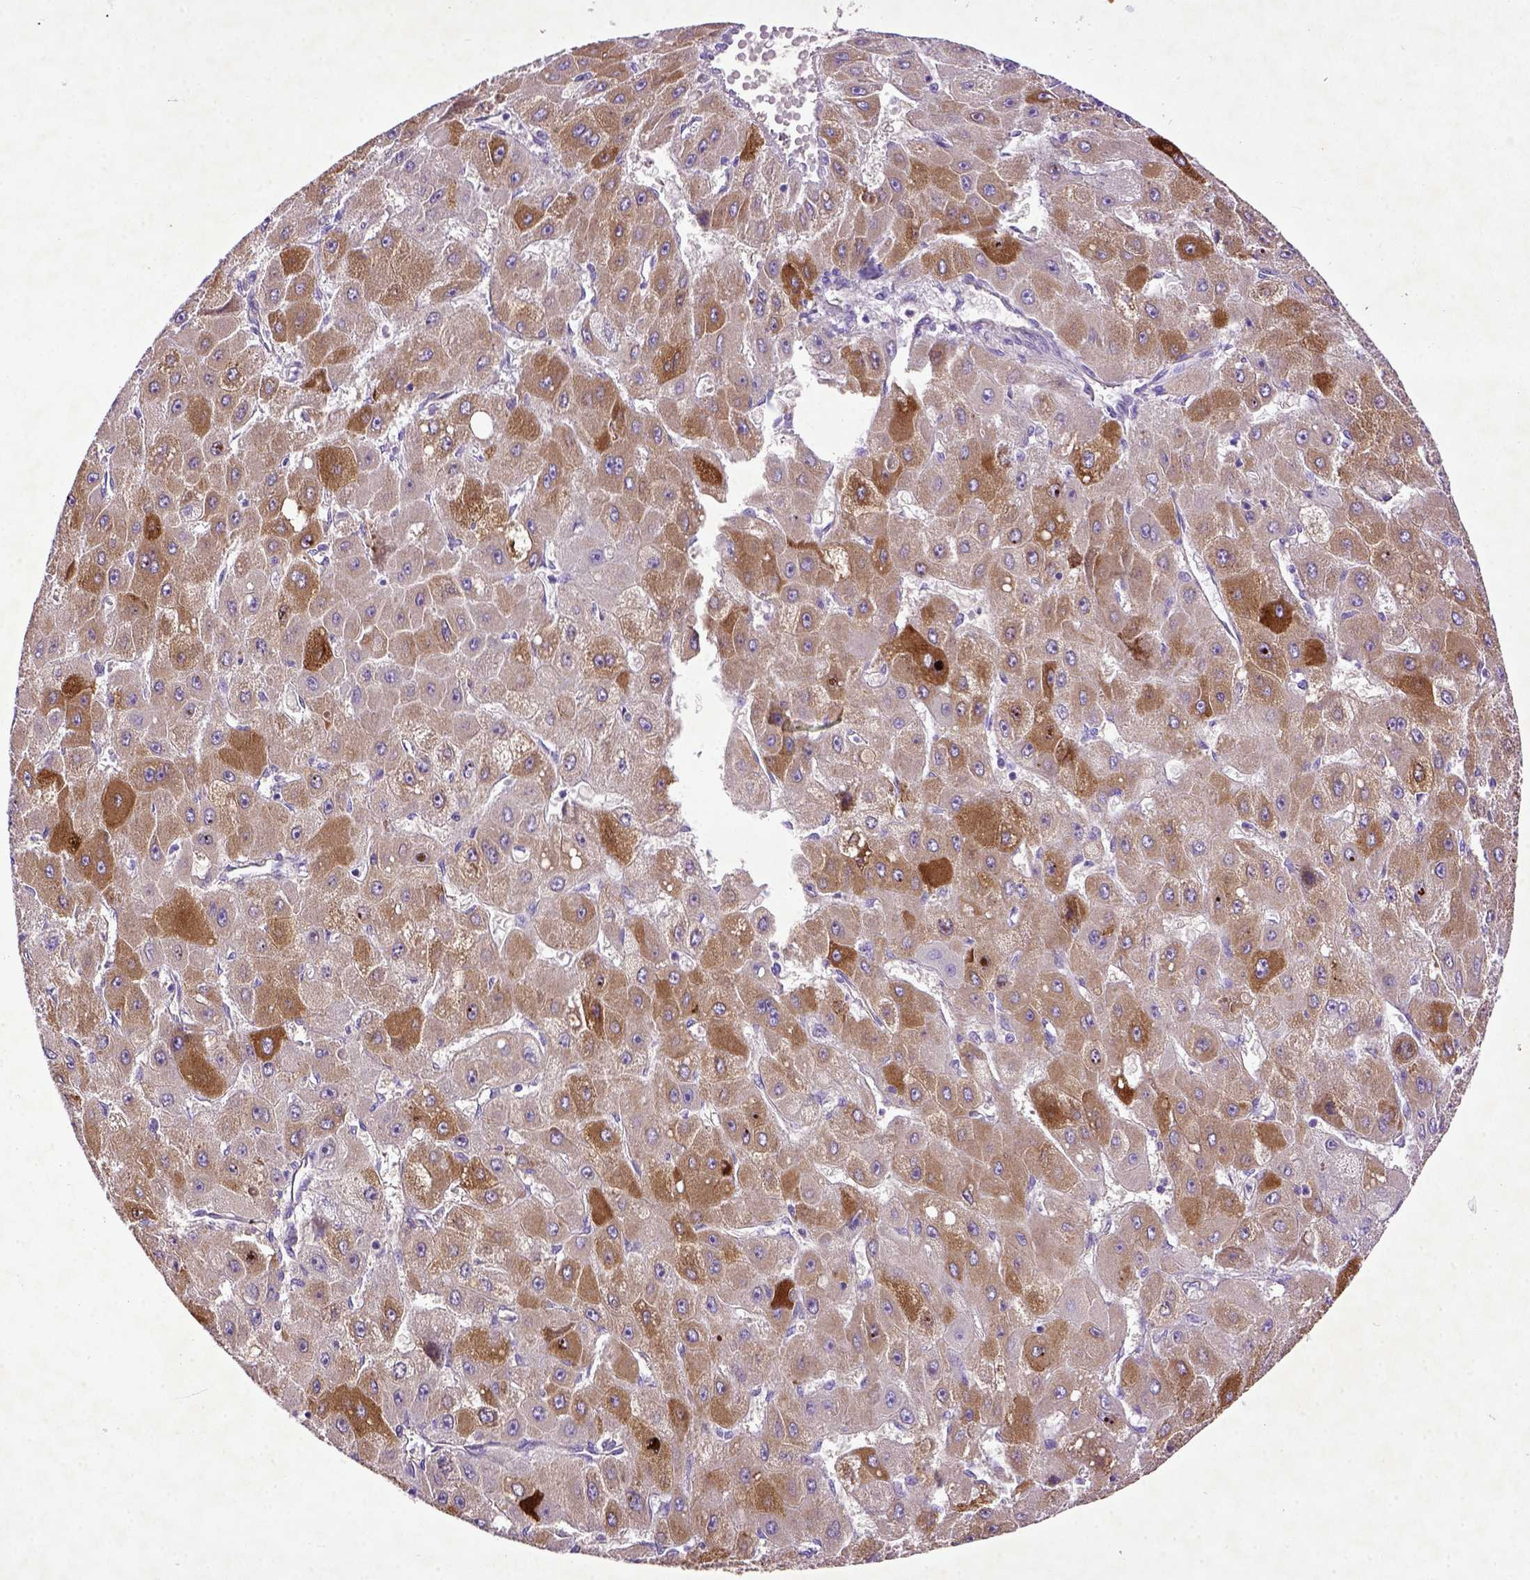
{"staining": {"intensity": "moderate", "quantity": "25%-75%", "location": "cytoplasmic/membranous"}, "tissue": "liver cancer", "cell_type": "Tumor cells", "image_type": "cancer", "snomed": [{"axis": "morphology", "description": "Carcinoma, Hepatocellular, NOS"}, {"axis": "topography", "description": "Liver"}], "caption": "Human liver cancer (hepatocellular carcinoma) stained for a protein (brown) demonstrates moderate cytoplasmic/membranous positive staining in approximately 25%-75% of tumor cells.", "gene": "DEPDC1B", "patient": {"sex": "female", "age": 25}}